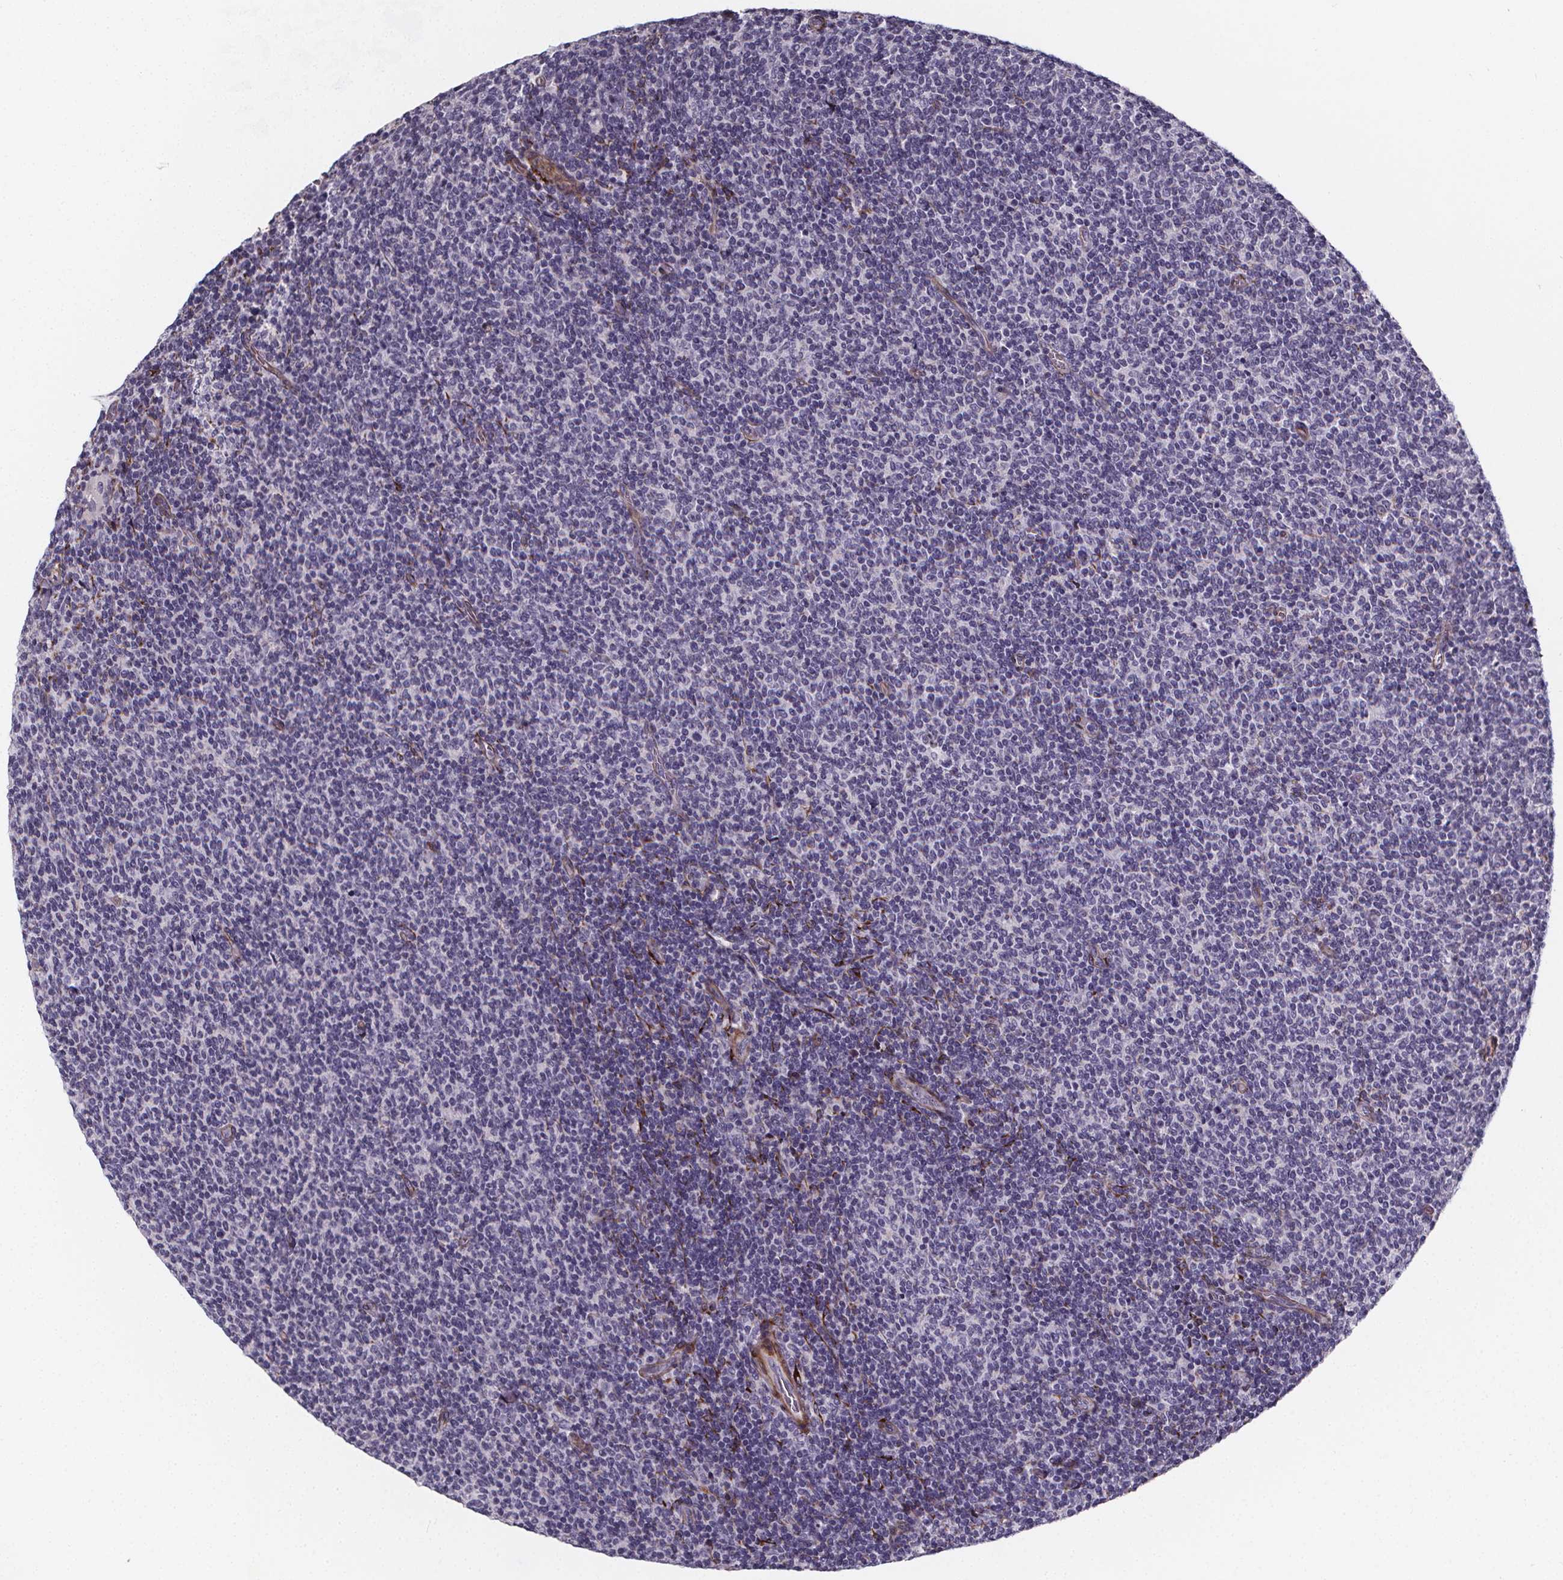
{"staining": {"intensity": "negative", "quantity": "none", "location": "none"}, "tissue": "lymphoma", "cell_type": "Tumor cells", "image_type": "cancer", "snomed": [{"axis": "morphology", "description": "Malignant lymphoma, non-Hodgkin's type, Low grade"}, {"axis": "topography", "description": "Lymph node"}], "caption": "This is an immunohistochemistry histopathology image of human lymphoma. There is no expression in tumor cells.", "gene": "AEBP1", "patient": {"sex": "male", "age": 52}}